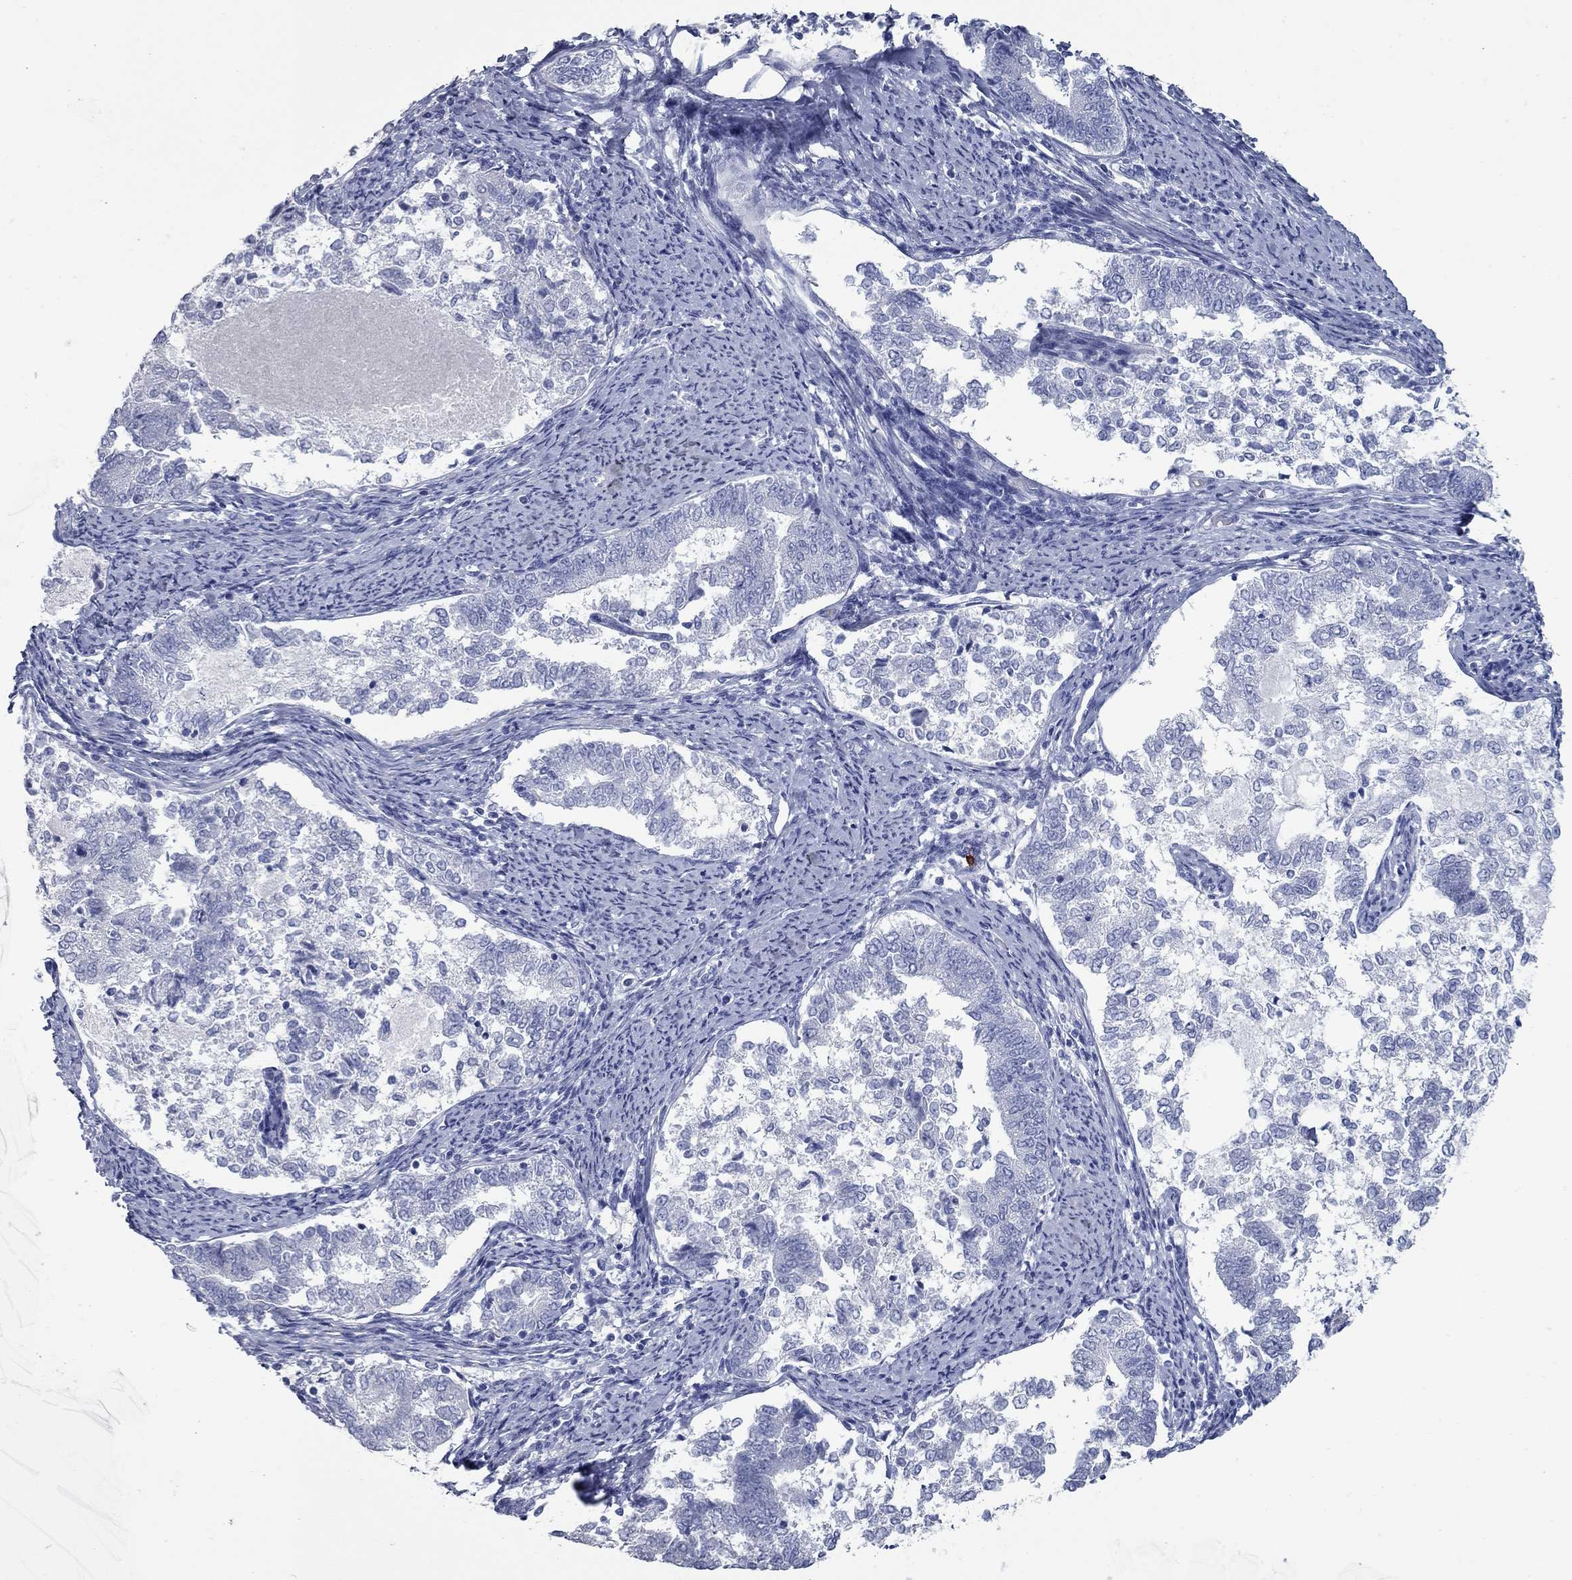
{"staining": {"intensity": "negative", "quantity": "none", "location": "none"}, "tissue": "endometrial cancer", "cell_type": "Tumor cells", "image_type": "cancer", "snomed": [{"axis": "morphology", "description": "Adenocarcinoma, NOS"}, {"axis": "topography", "description": "Endometrium"}], "caption": "Immunohistochemistry image of neoplastic tissue: human endometrial adenocarcinoma stained with DAB shows no significant protein staining in tumor cells.", "gene": "KIRREL2", "patient": {"sex": "female", "age": 65}}